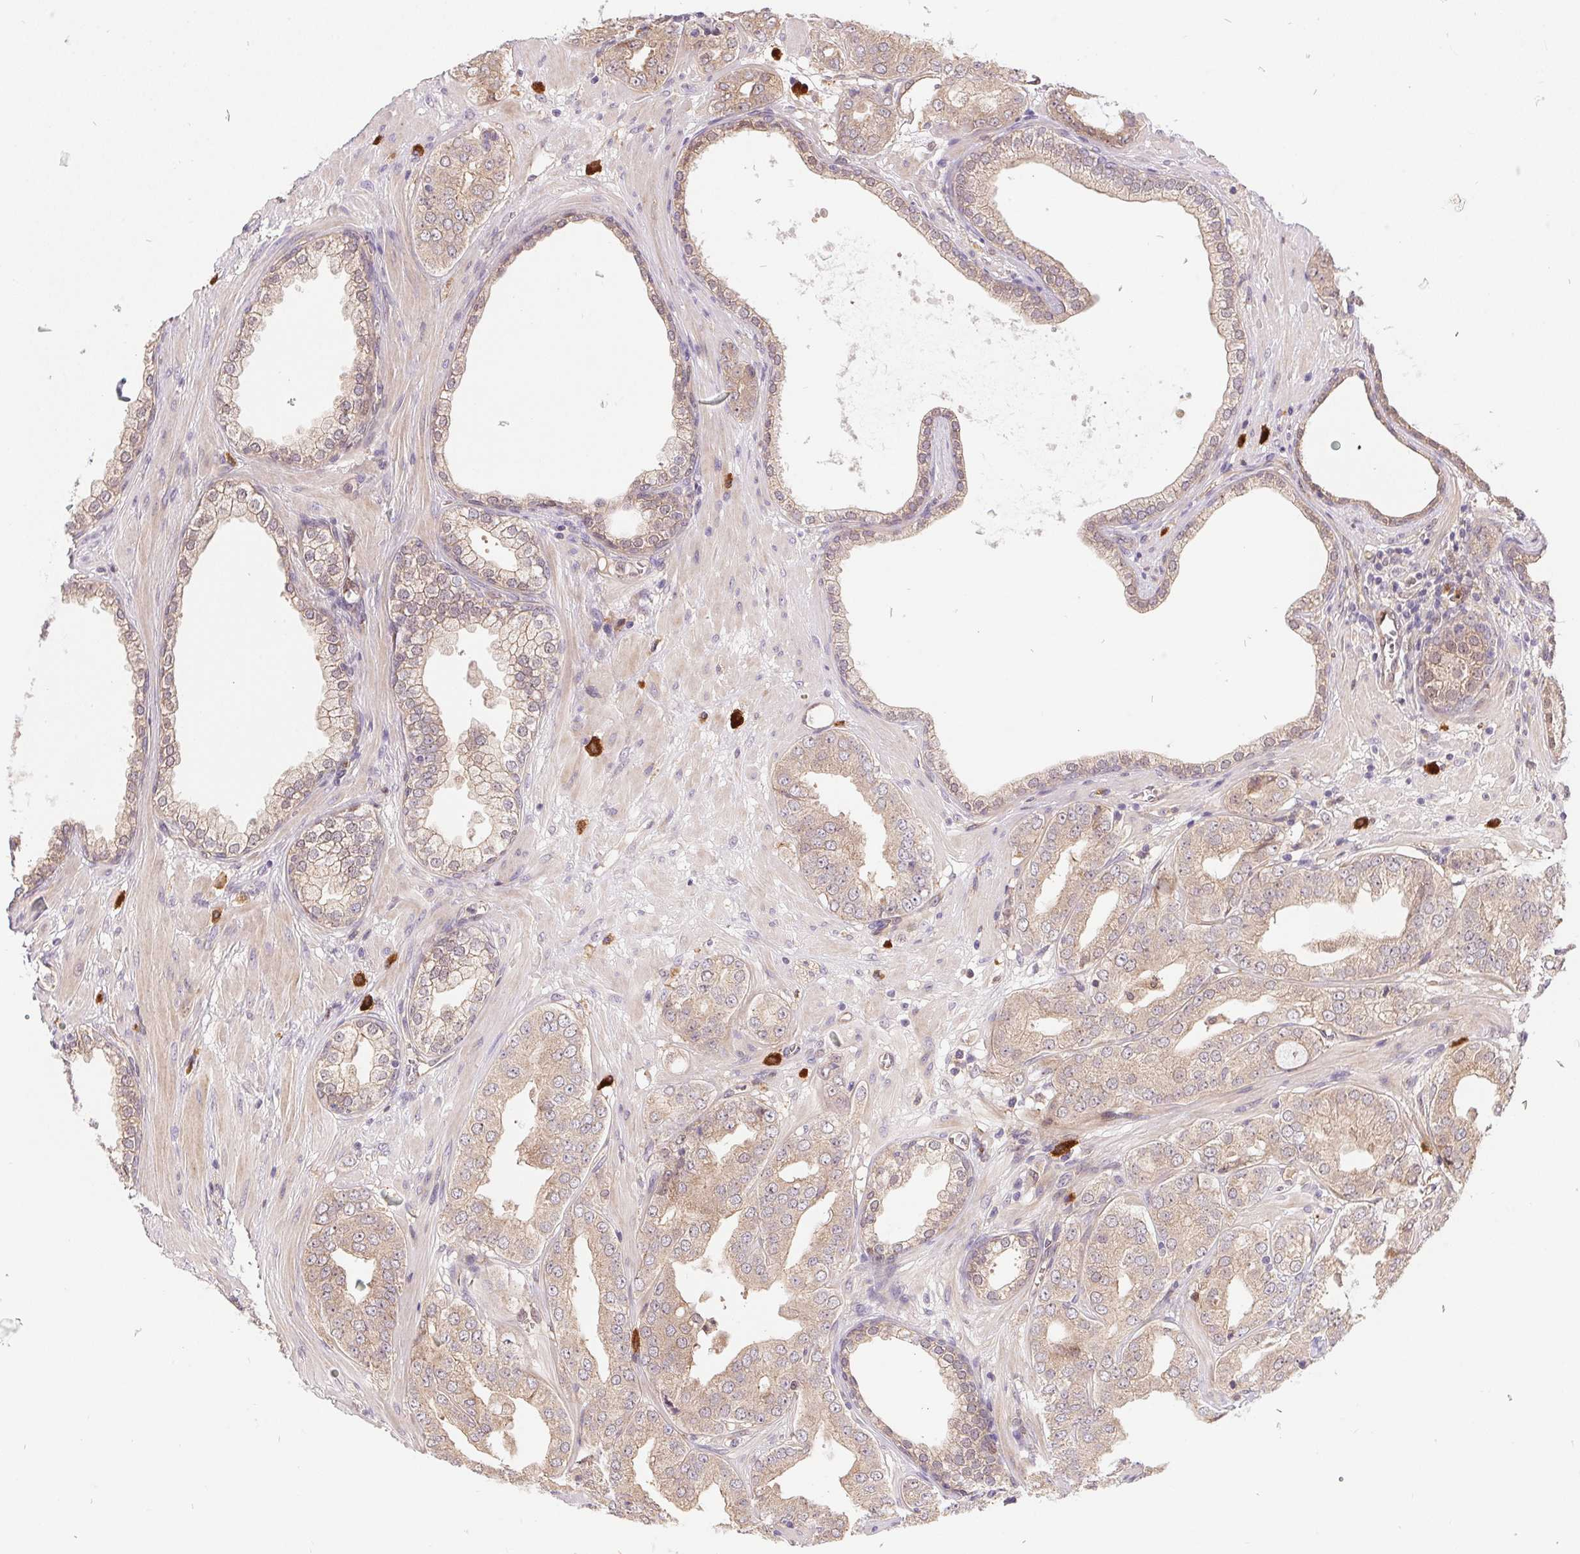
{"staining": {"intensity": "weak", "quantity": ">75%", "location": "cytoplasmic/membranous,nuclear"}, "tissue": "prostate cancer", "cell_type": "Tumor cells", "image_type": "cancer", "snomed": [{"axis": "morphology", "description": "Adenocarcinoma, Low grade"}, {"axis": "topography", "description": "Prostate"}], "caption": "DAB (3,3'-diaminobenzidine) immunohistochemical staining of human prostate cancer (adenocarcinoma (low-grade)) displays weak cytoplasmic/membranous and nuclear protein staining in about >75% of tumor cells. Immunohistochemistry (ihc) stains the protein of interest in brown and the nuclei are stained blue.", "gene": "NUDT16", "patient": {"sex": "male", "age": 60}}